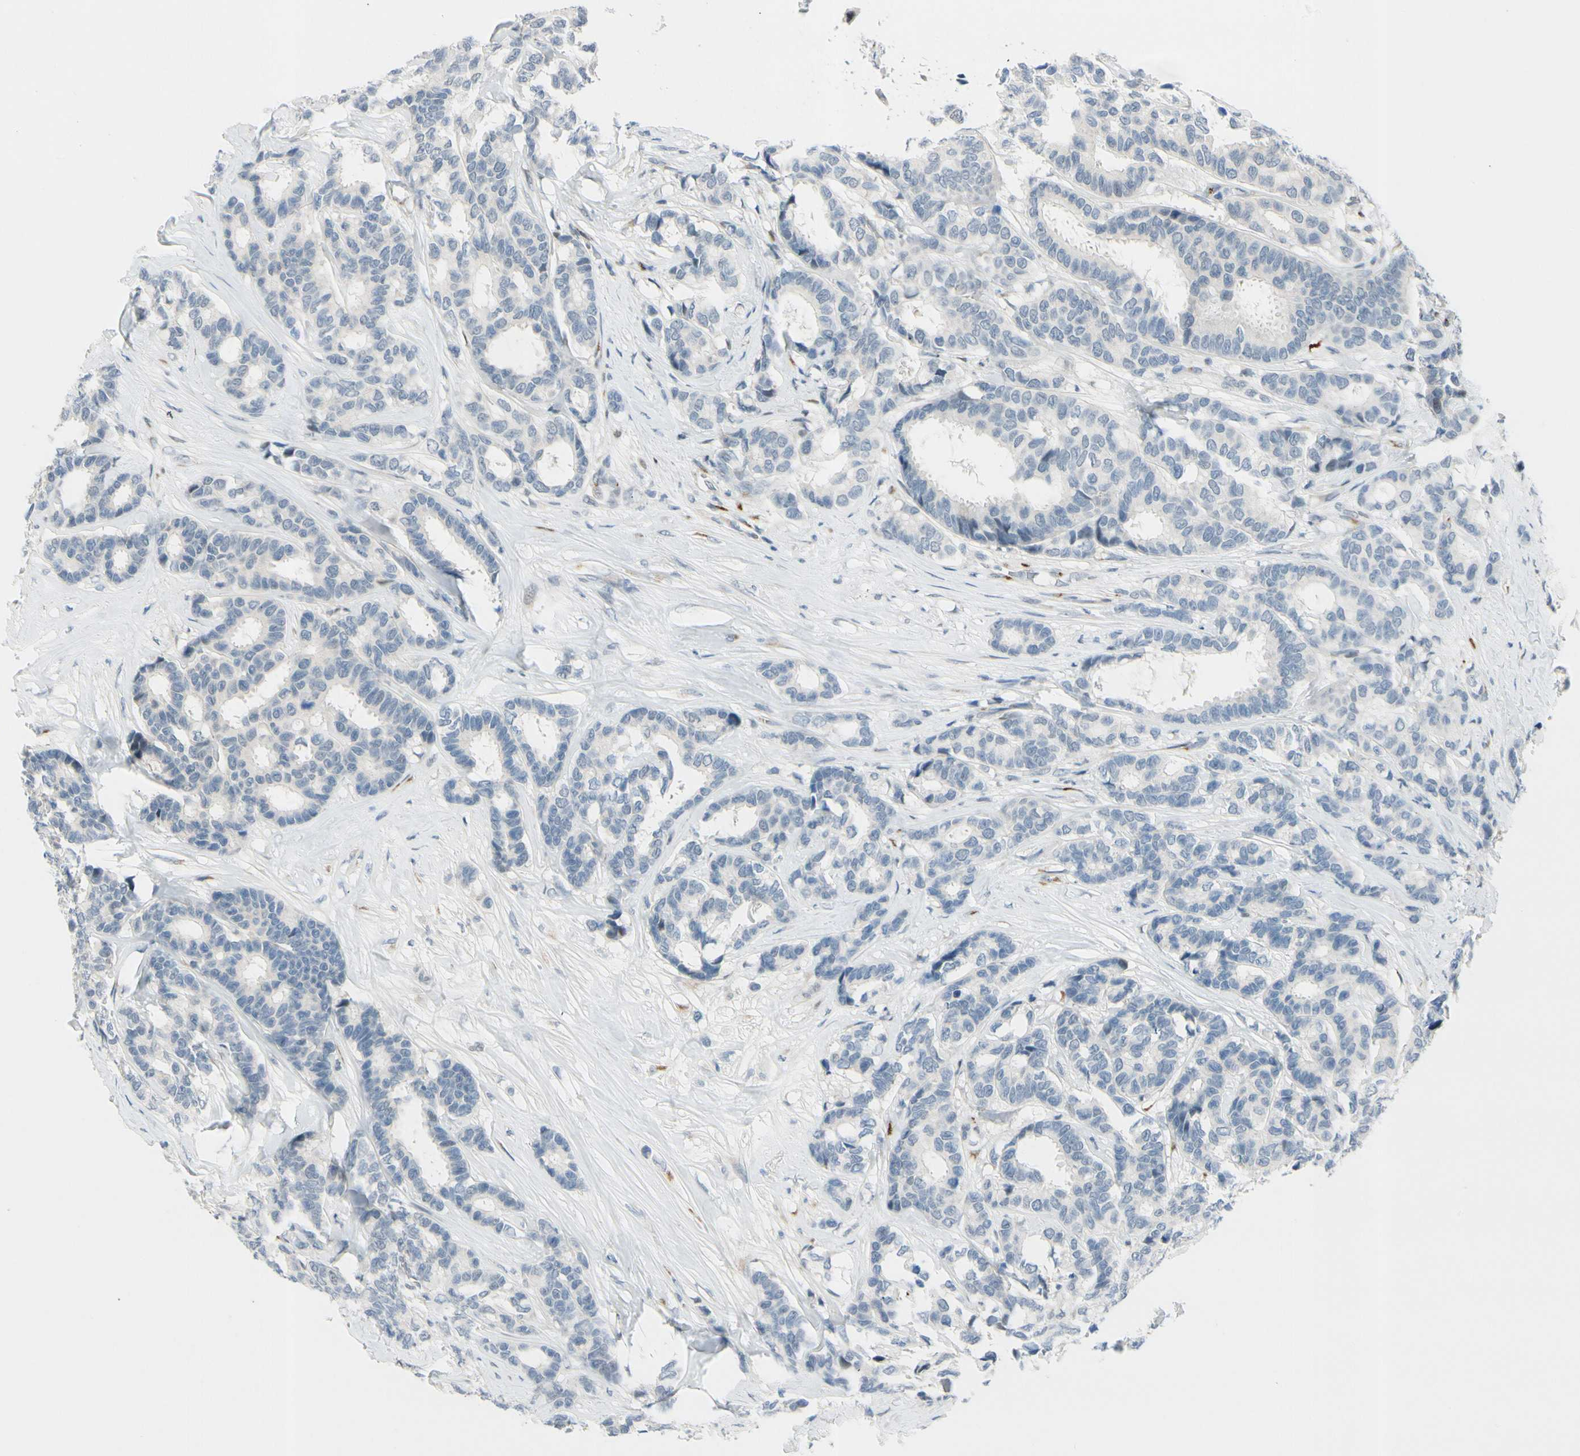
{"staining": {"intensity": "negative", "quantity": "none", "location": "none"}, "tissue": "breast cancer", "cell_type": "Tumor cells", "image_type": "cancer", "snomed": [{"axis": "morphology", "description": "Duct carcinoma"}, {"axis": "topography", "description": "Breast"}], "caption": "There is no significant positivity in tumor cells of breast cancer (intraductal carcinoma).", "gene": "B4GALNT1", "patient": {"sex": "female", "age": 87}}